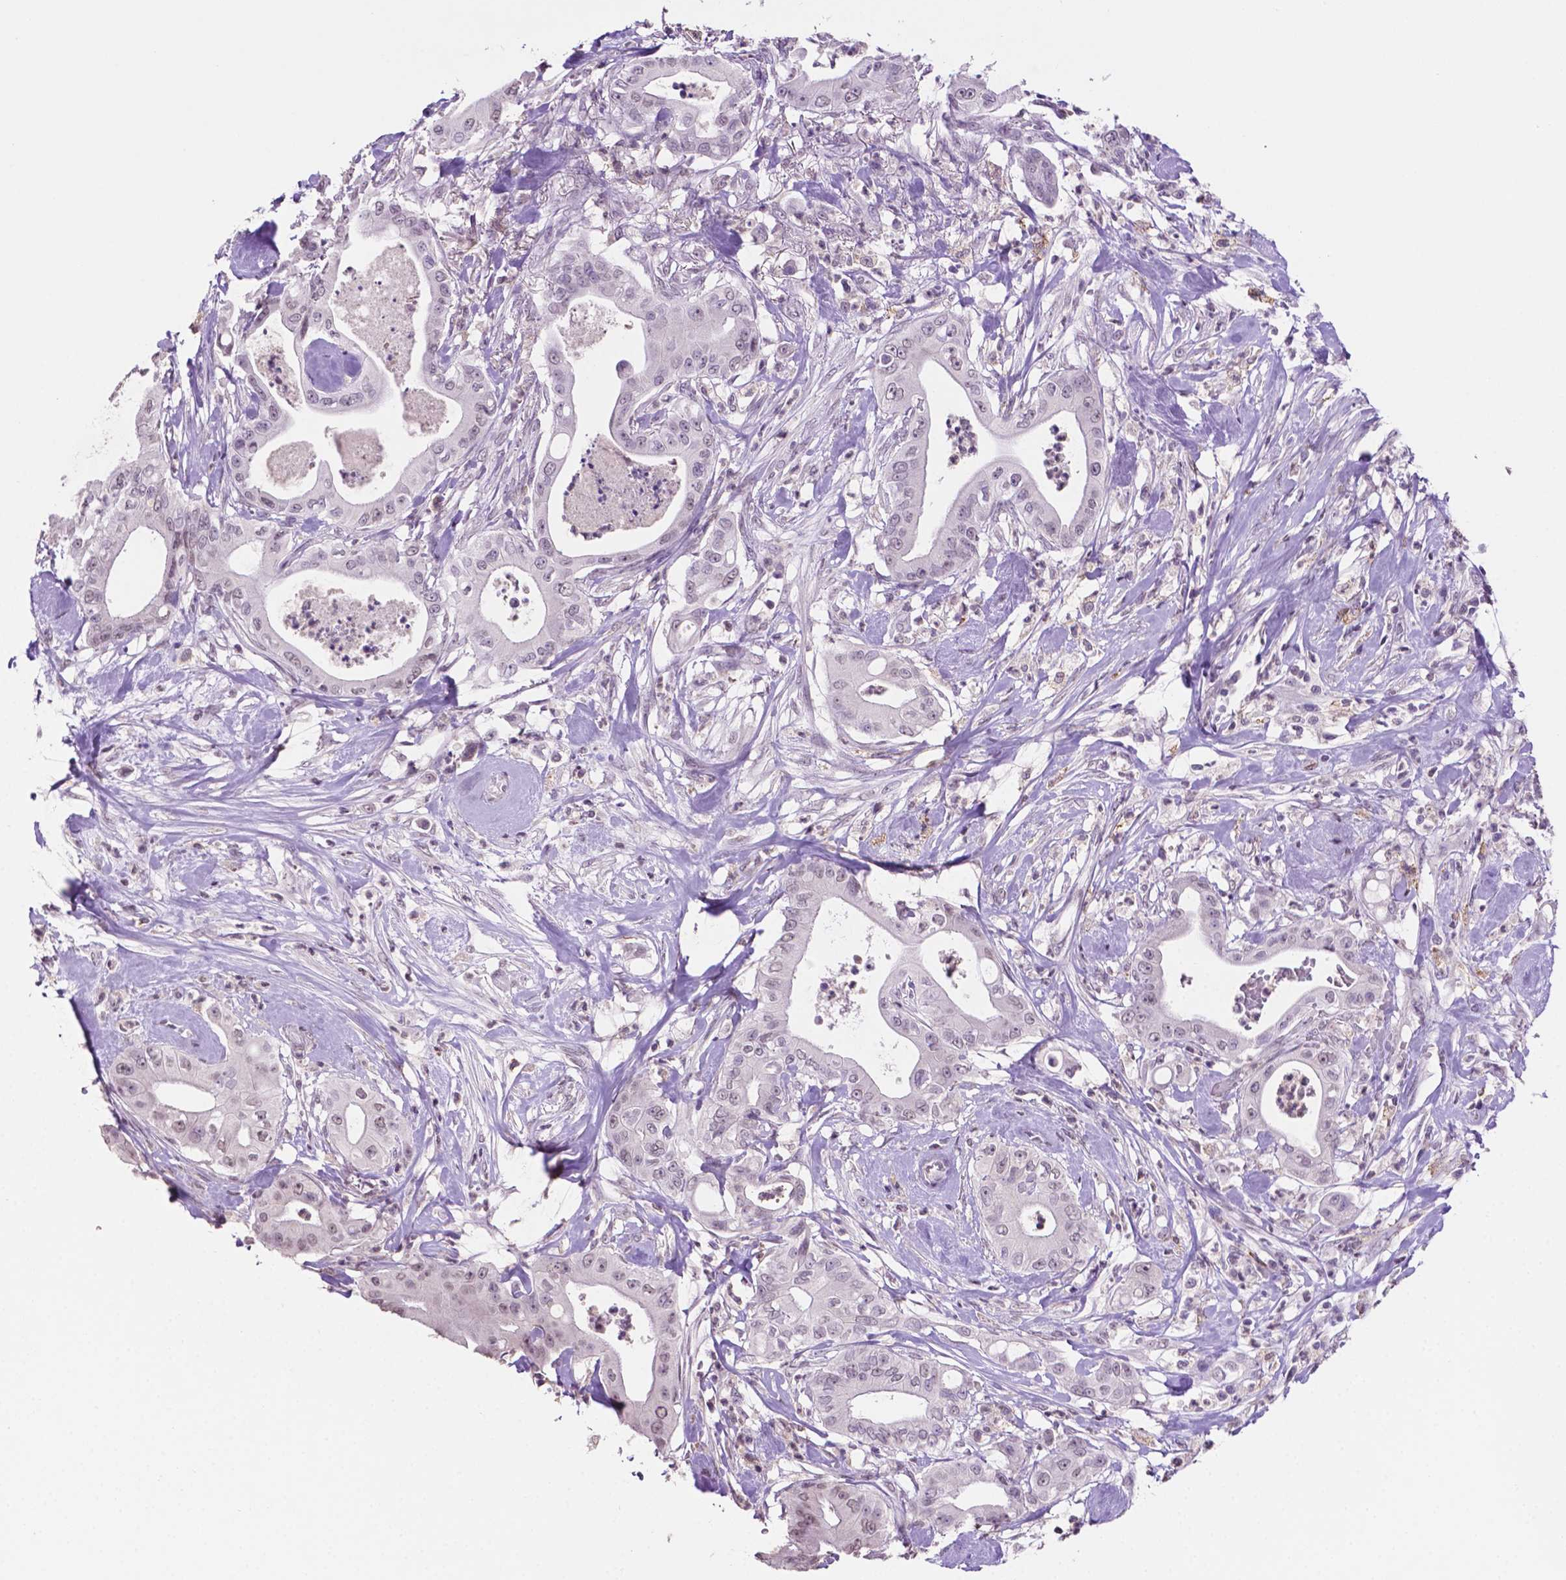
{"staining": {"intensity": "moderate", "quantity": "<25%", "location": "nuclear"}, "tissue": "pancreatic cancer", "cell_type": "Tumor cells", "image_type": "cancer", "snomed": [{"axis": "morphology", "description": "Adenocarcinoma, NOS"}, {"axis": "topography", "description": "Pancreas"}], "caption": "Immunohistochemistry (IHC) of human pancreatic adenocarcinoma displays low levels of moderate nuclear expression in approximately <25% of tumor cells. Immunohistochemistry (IHC) stains the protein in brown and the nuclei are stained blue.", "gene": "PTPN6", "patient": {"sex": "male", "age": 71}}